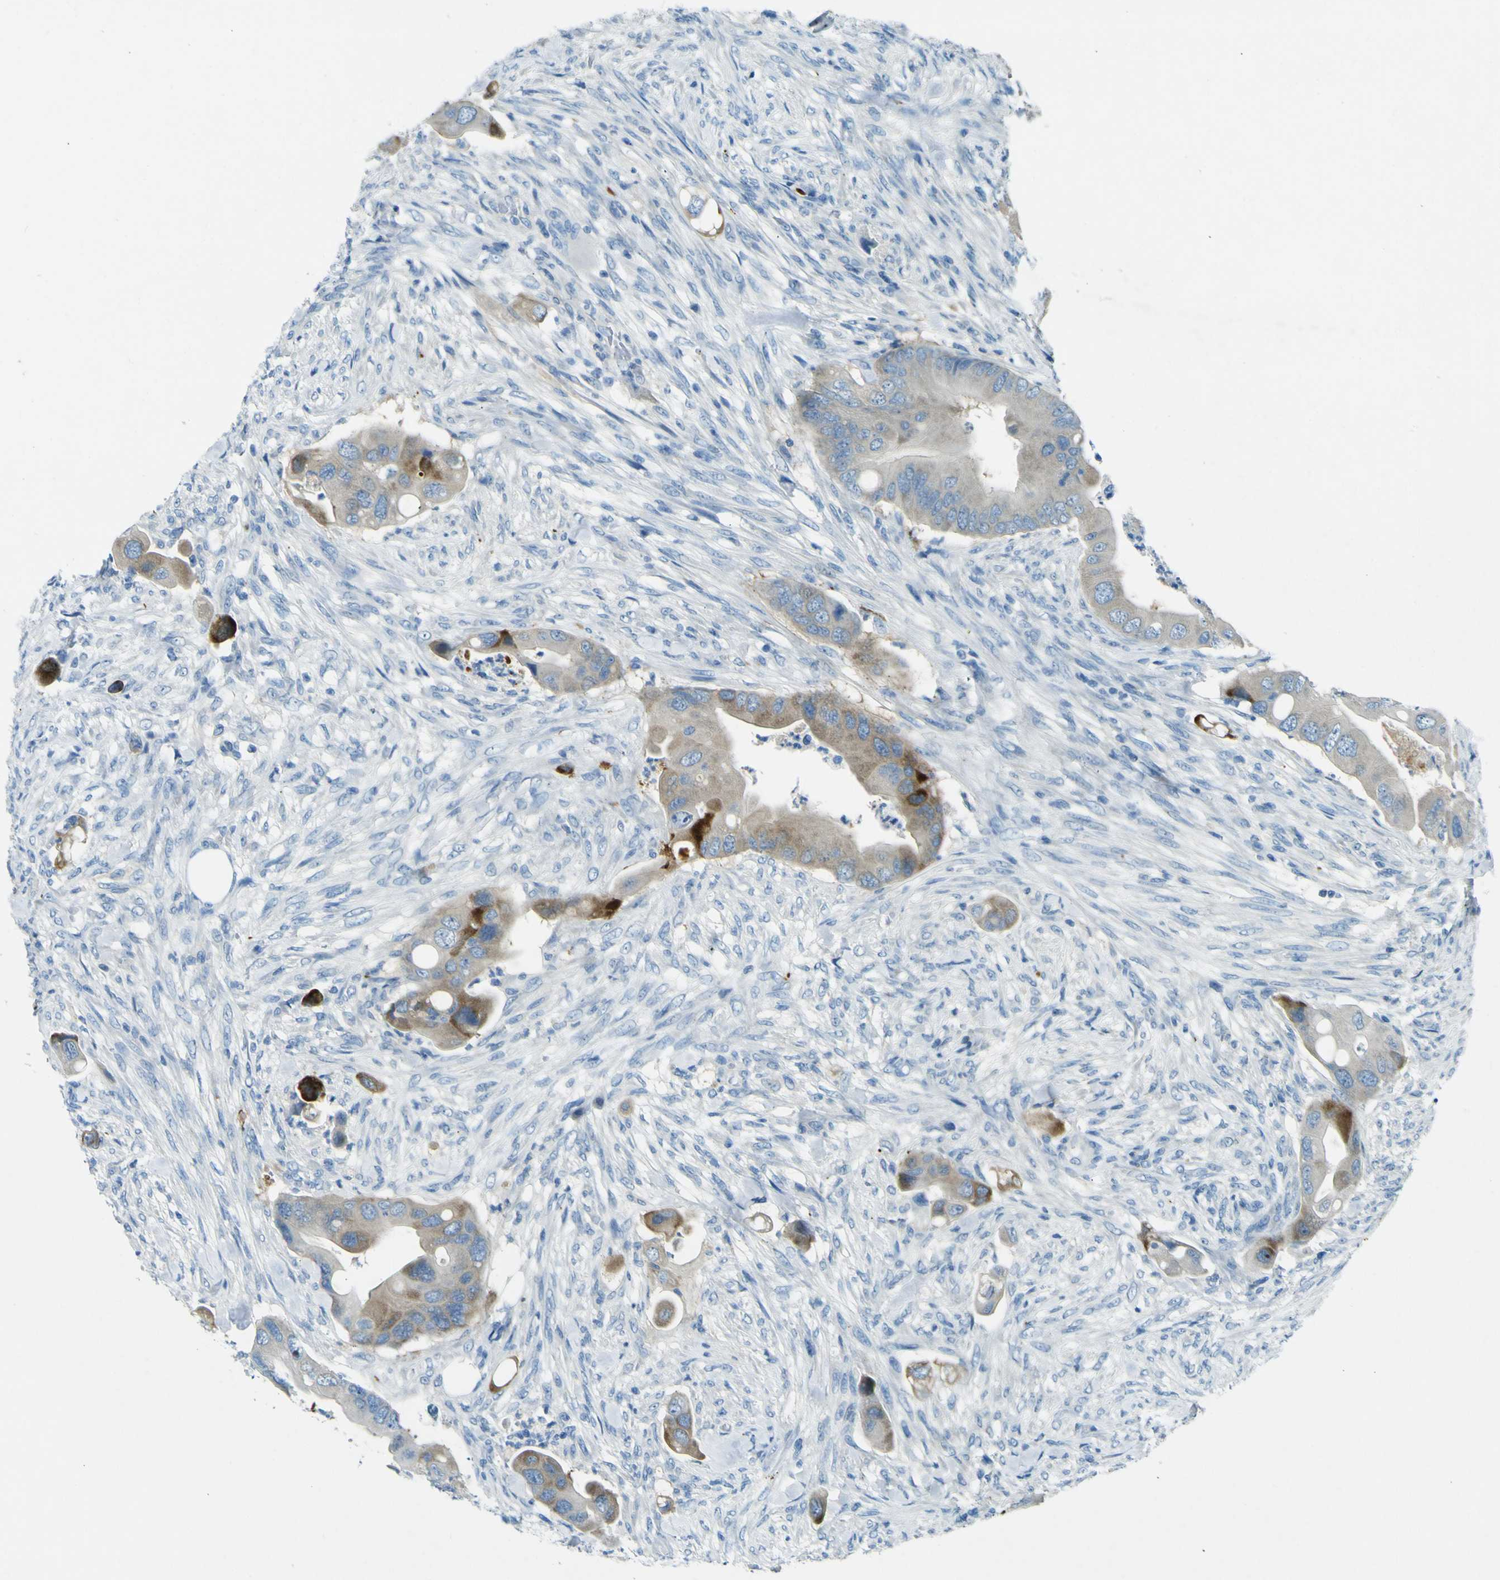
{"staining": {"intensity": "strong", "quantity": "<25%", "location": "cytoplasmic/membranous"}, "tissue": "colorectal cancer", "cell_type": "Tumor cells", "image_type": "cancer", "snomed": [{"axis": "morphology", "description": "Adenocarcinoma, NOS"}, {"axis": "topography", "description": "Rectum"}], "caption": "This micrograph reveals colorectal cancer (adenocarcinoma) stained with immunohistochemistry (IHC) to label a protein in brown. The cytoplasmic/membranous of tumor cells show strong positivity for the protein. Nuclei are counter-stained blue.", "gene": "SORCS1", "patient": {"sex": "female", "age": 57}}